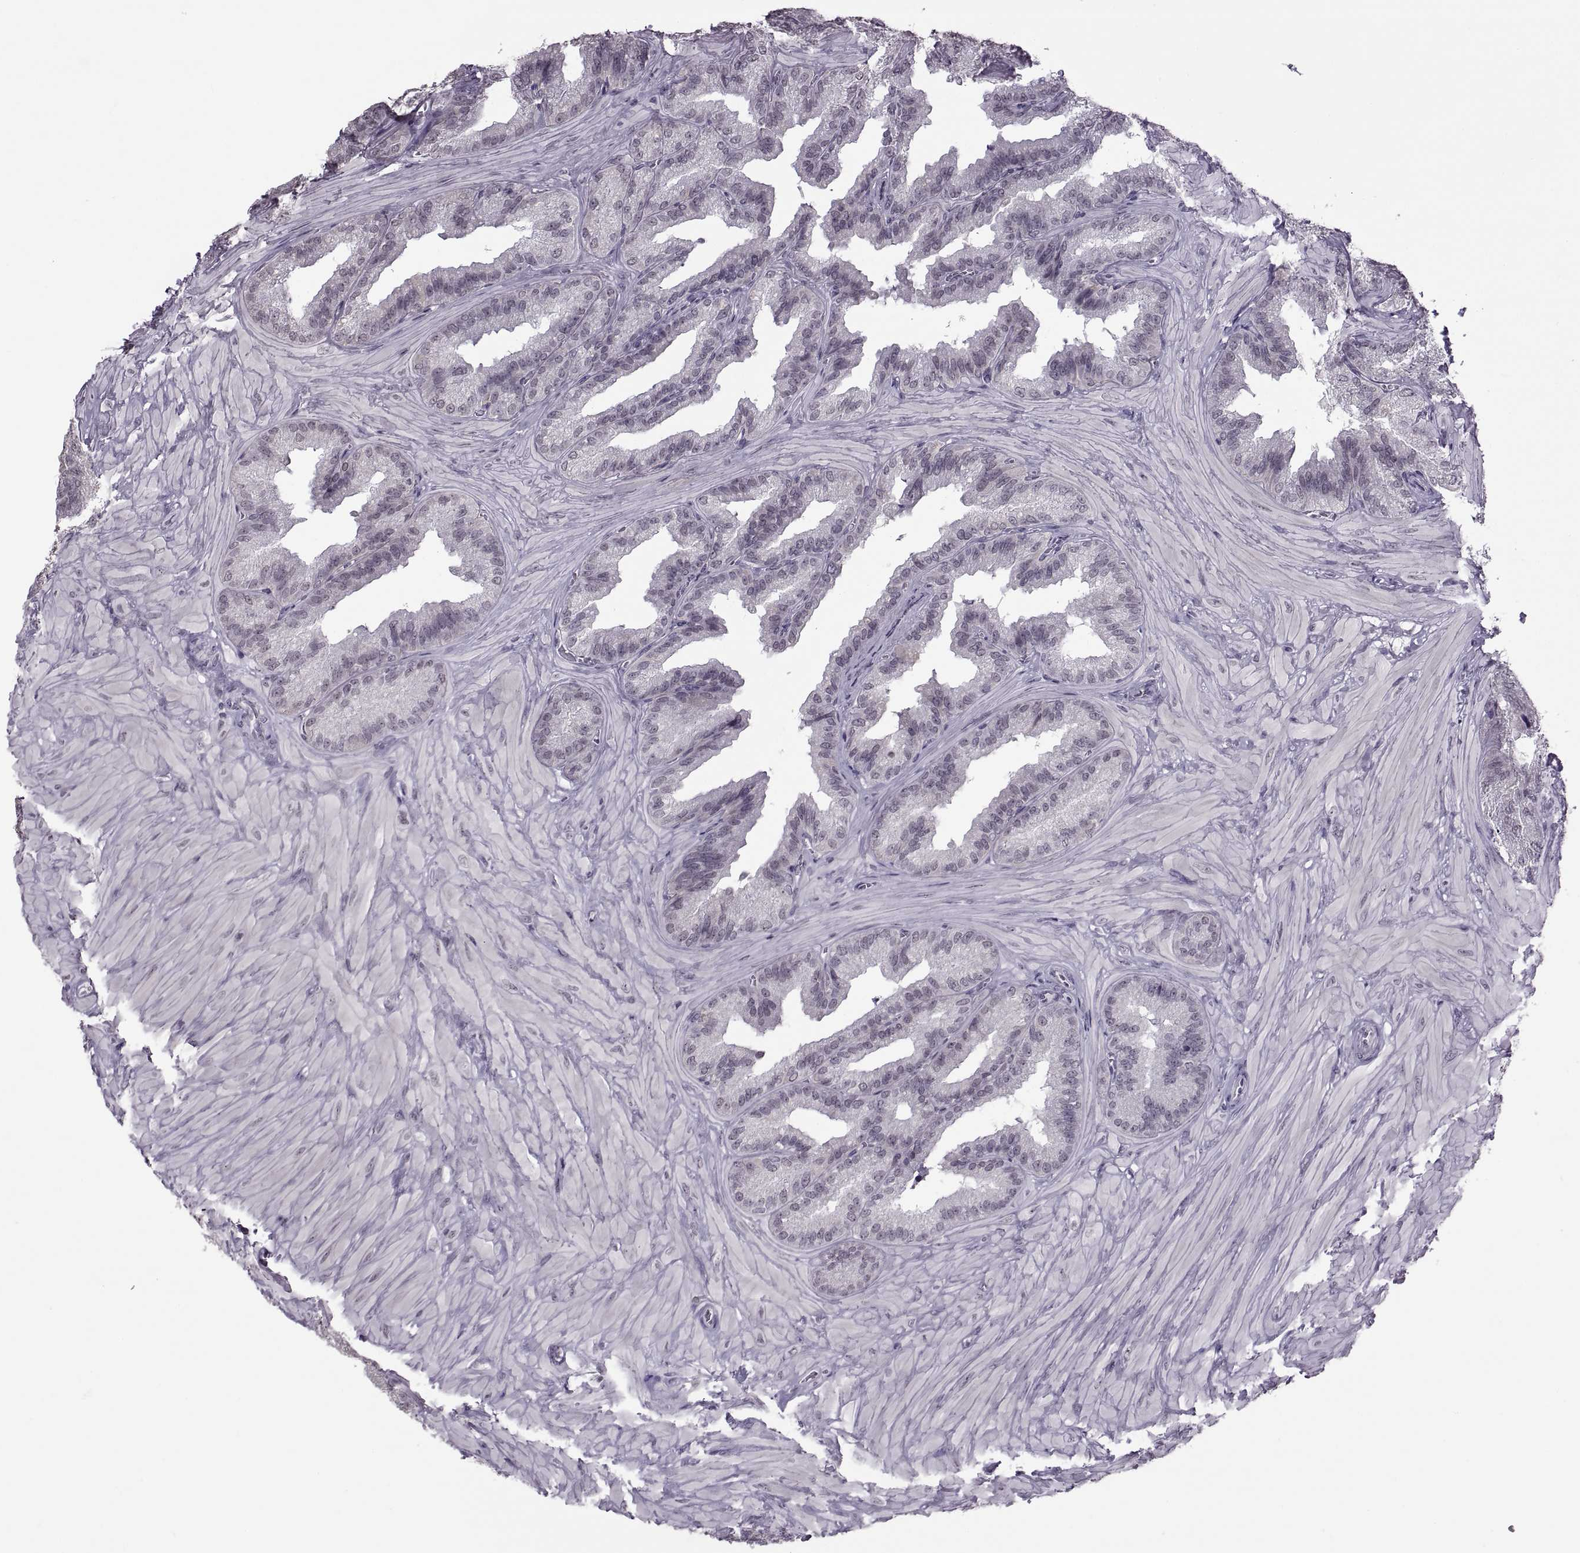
{"staining": {"intensity": "negative", "quantity": "none", "location": "none"}, "tissue": "seminal vesicle", "cell_type": "Glandular cells", "image_type": "normal", "snomed": [{"axis": "morphology", "description": "Normal tissue, NOS"}, {"axis": "topography", "description": "Seminal veicle"}], "caption": "High power microscopy micrograph of an immunohistochemistry image of unremarkable seminal vesicle, revealing no significant expression in glandular cells.", "gene": "OTP", "patient": {"sex": "male", "age": 37}}